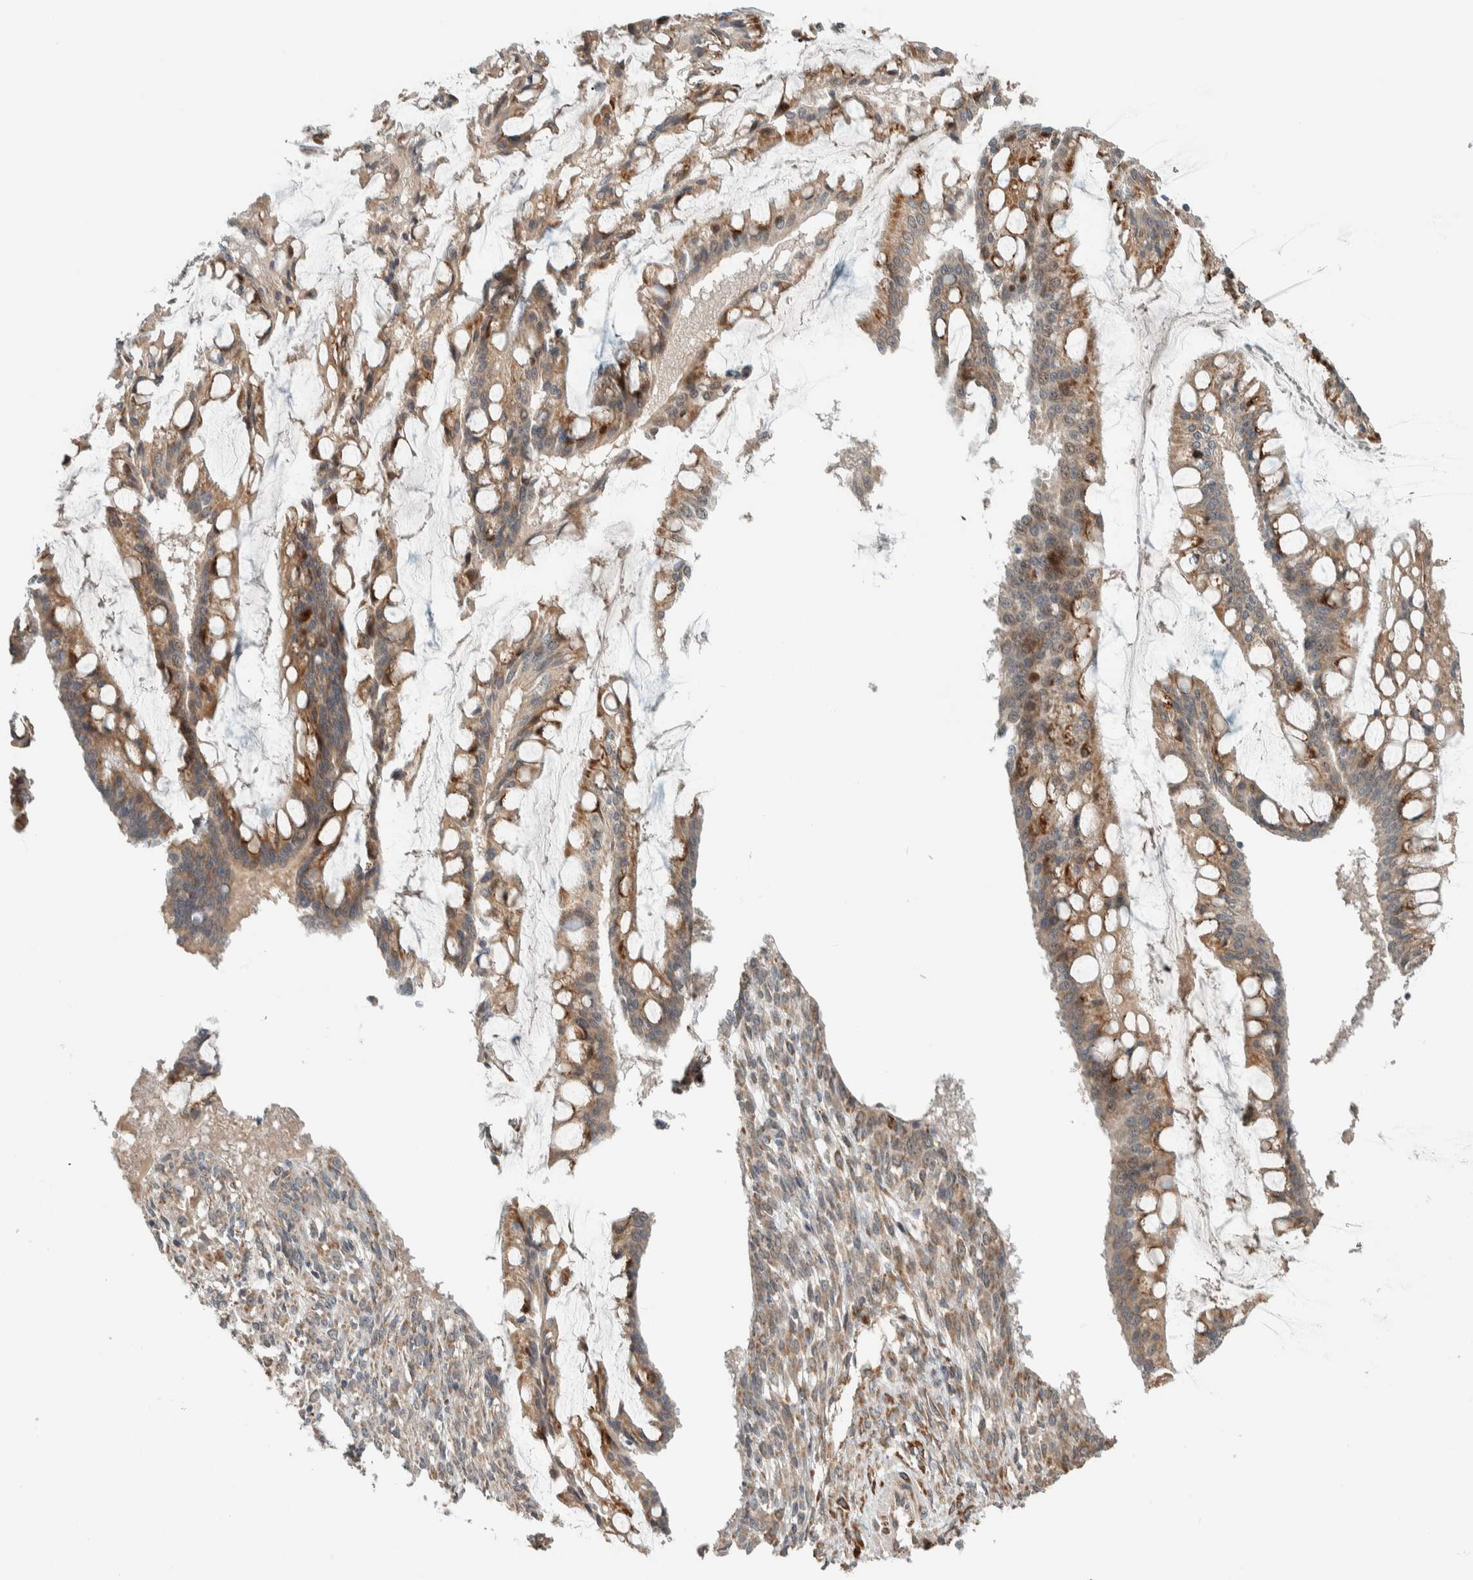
{"staining": {"intensity": "moderate", "quantity": ">75%", "location": "cytoplasmic/membranous"}, "tissue": "ovarian cancer", "cell_type": "Tumor cells", "image_type": "cancer", "snomed": [{"axis": "morphology", "description": "Cystadenocarcinoma, mucinous, NOS"}, {"axis": "topography", "description": "Ovary"}], "caption": "Immunohistochemistry (IHC) image of neoplastic tissue: human ovarian cancer (mucinous cystadenocarcinoma) stained using IHC reveals medium levels of moderate protein expression localized specifically in the cytoplasmic/membranous of tumor cells, appearing as a cytoplasmic/membranous brown color.", "gene": "CTBP2", "patient": {"sex": "female", "age": 73}}